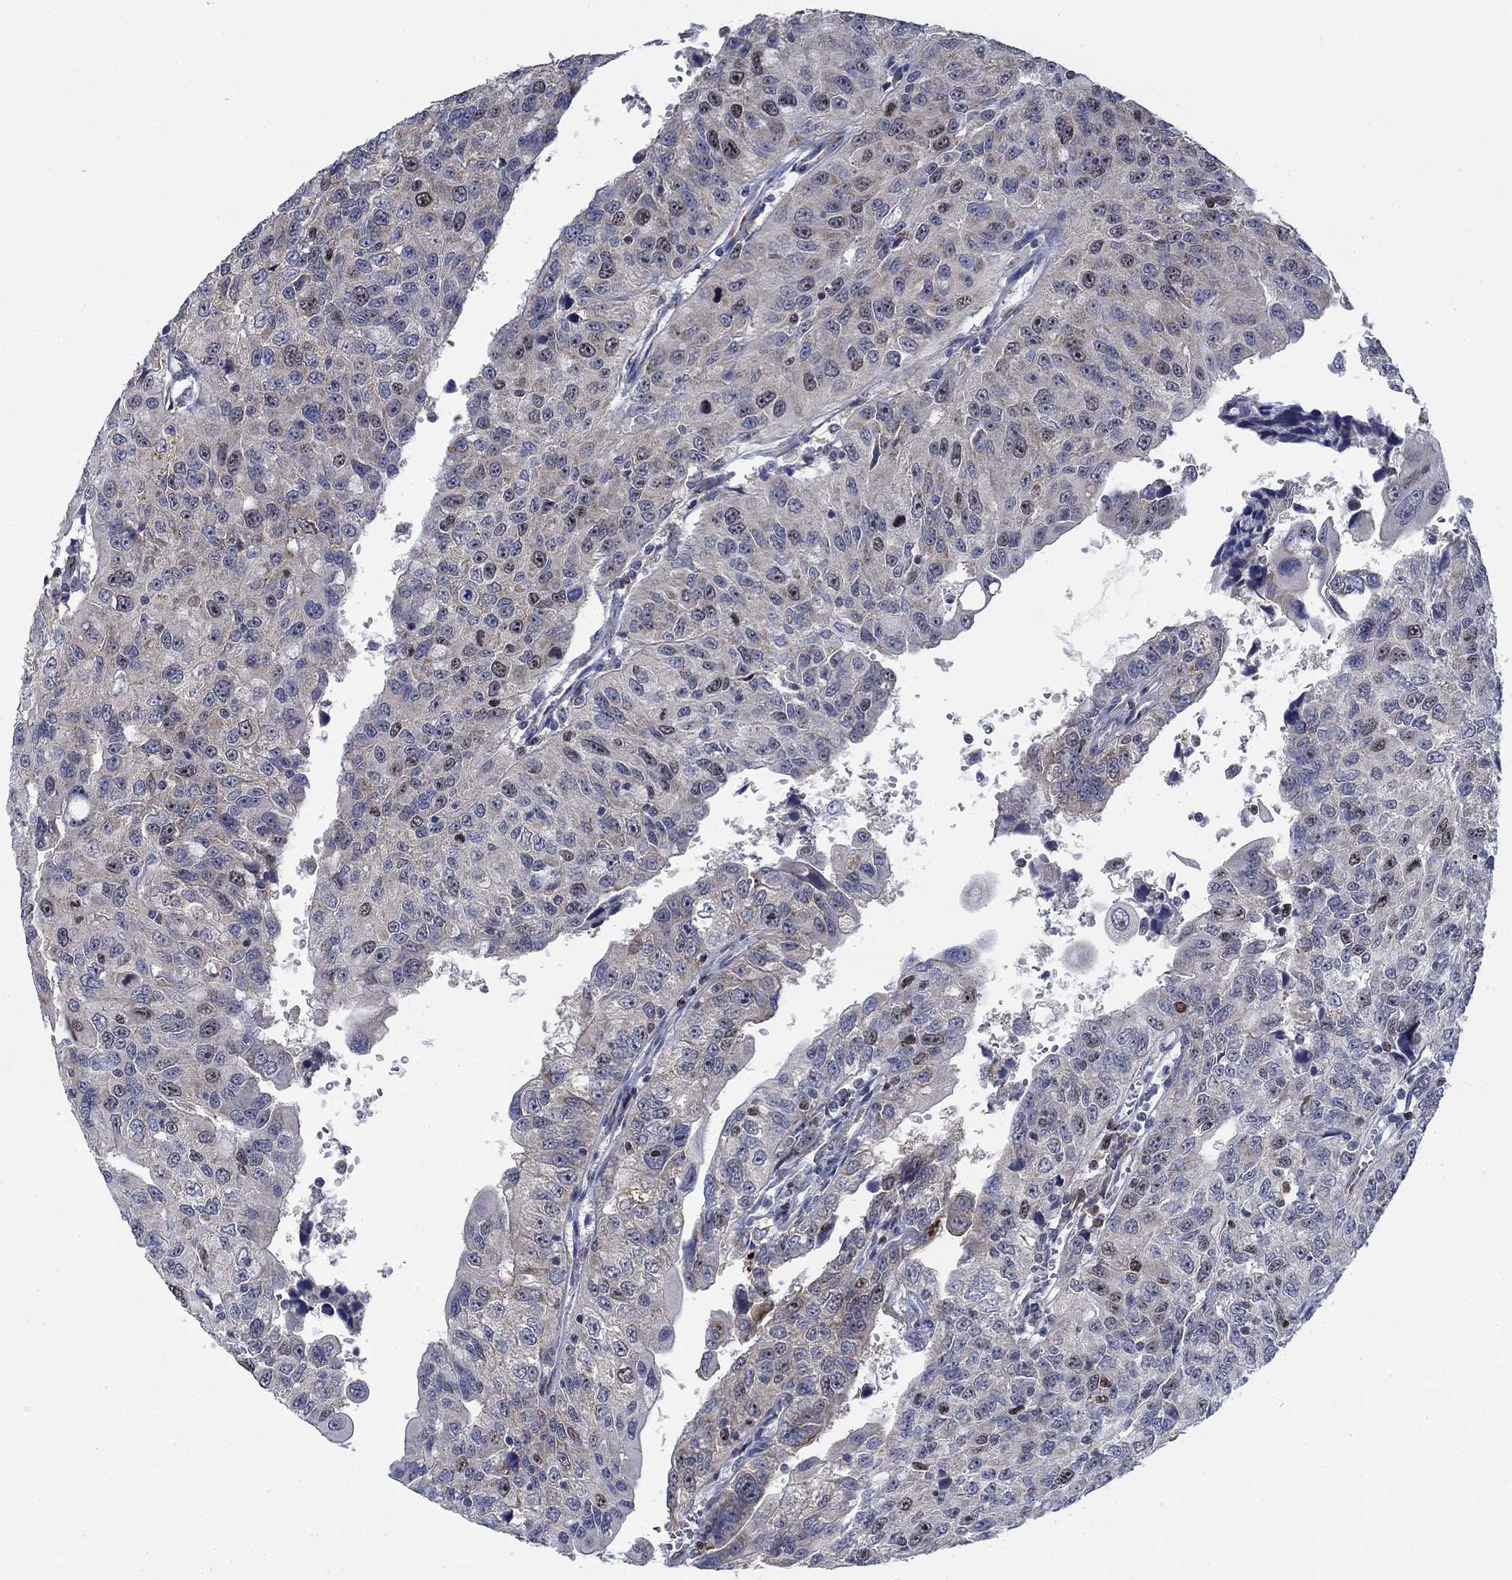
{"staining": {"intensity": "moderate", "quantity": "<25%", "location": "nuclear"}, "tissue": "urothelial cancer", "cell_type": "Tumor cells", "image_type": "cancer", "snomed": [{"axis": "morphology", "description": "Urothelial carcinoma, NOS"}, {"axis": "morphology", "description": "Urothelial carcinoma, High grade"}, {"axis": "topography", "description": "Urinary bladder"}], "caption": "A brown stain labels moderate nuclear staining of a protein in human urothelial carcinoma (high-grade) tumor cells.", "gene": "MMP24", "patient": {"sex": "female", "age": 73}}